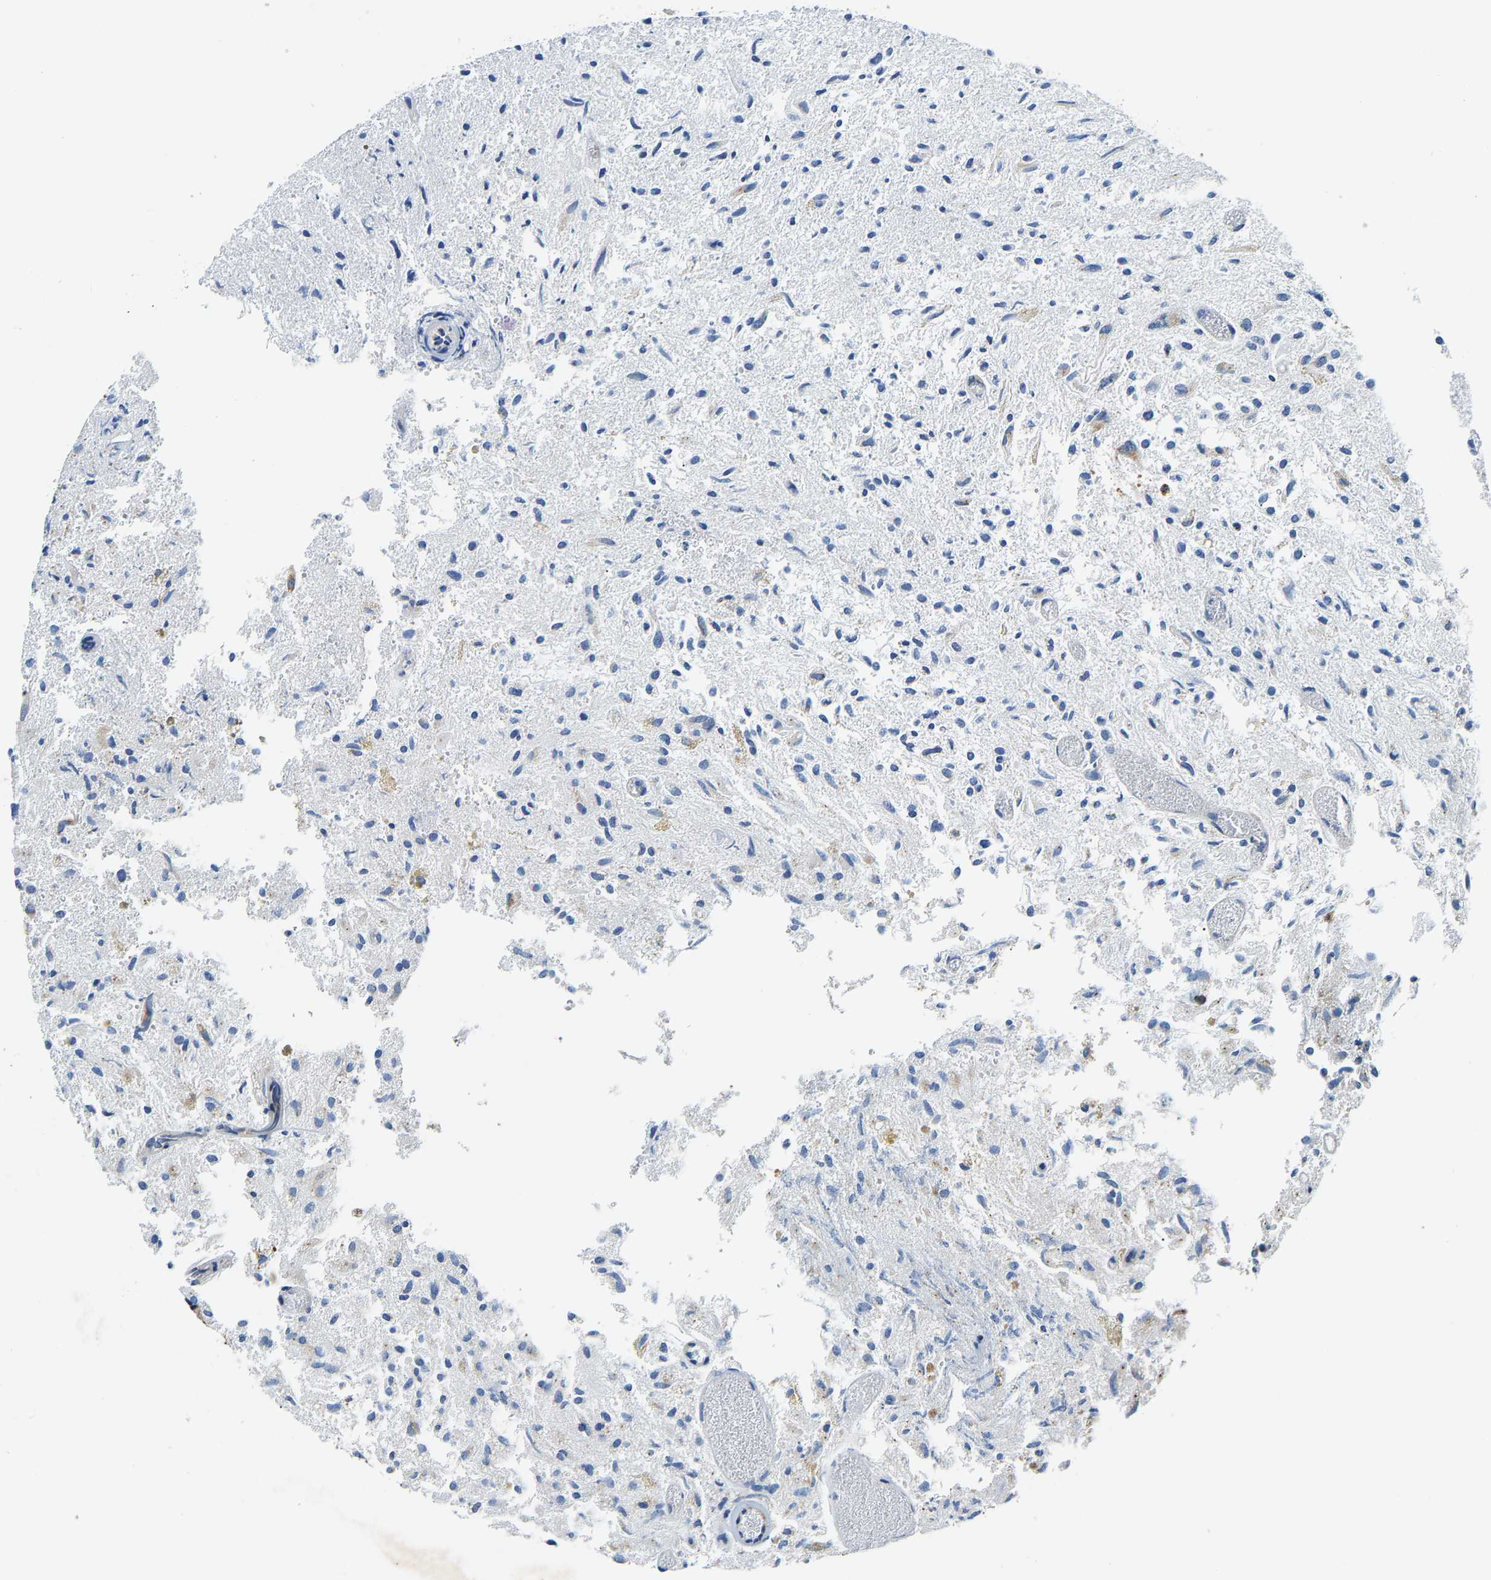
{"staining": {"intensity": "negative", "quantity": "none", "location": "none"}, "tissue": "glioma", "cell_type": "Tumor cells", "image_type": "cancer", "snomed": [{"axis": "morphology", "description": "Glioma, malignant, High grade"}, {"axis": "topography", "description": "Brain"}], "caption": "This is an immunohistochemistry (IHC) histopathology image of human glioma. There is no staining in tumor cells.", "gene": "GIMAP7", "patient": {"sex": "female", "age": 59}}